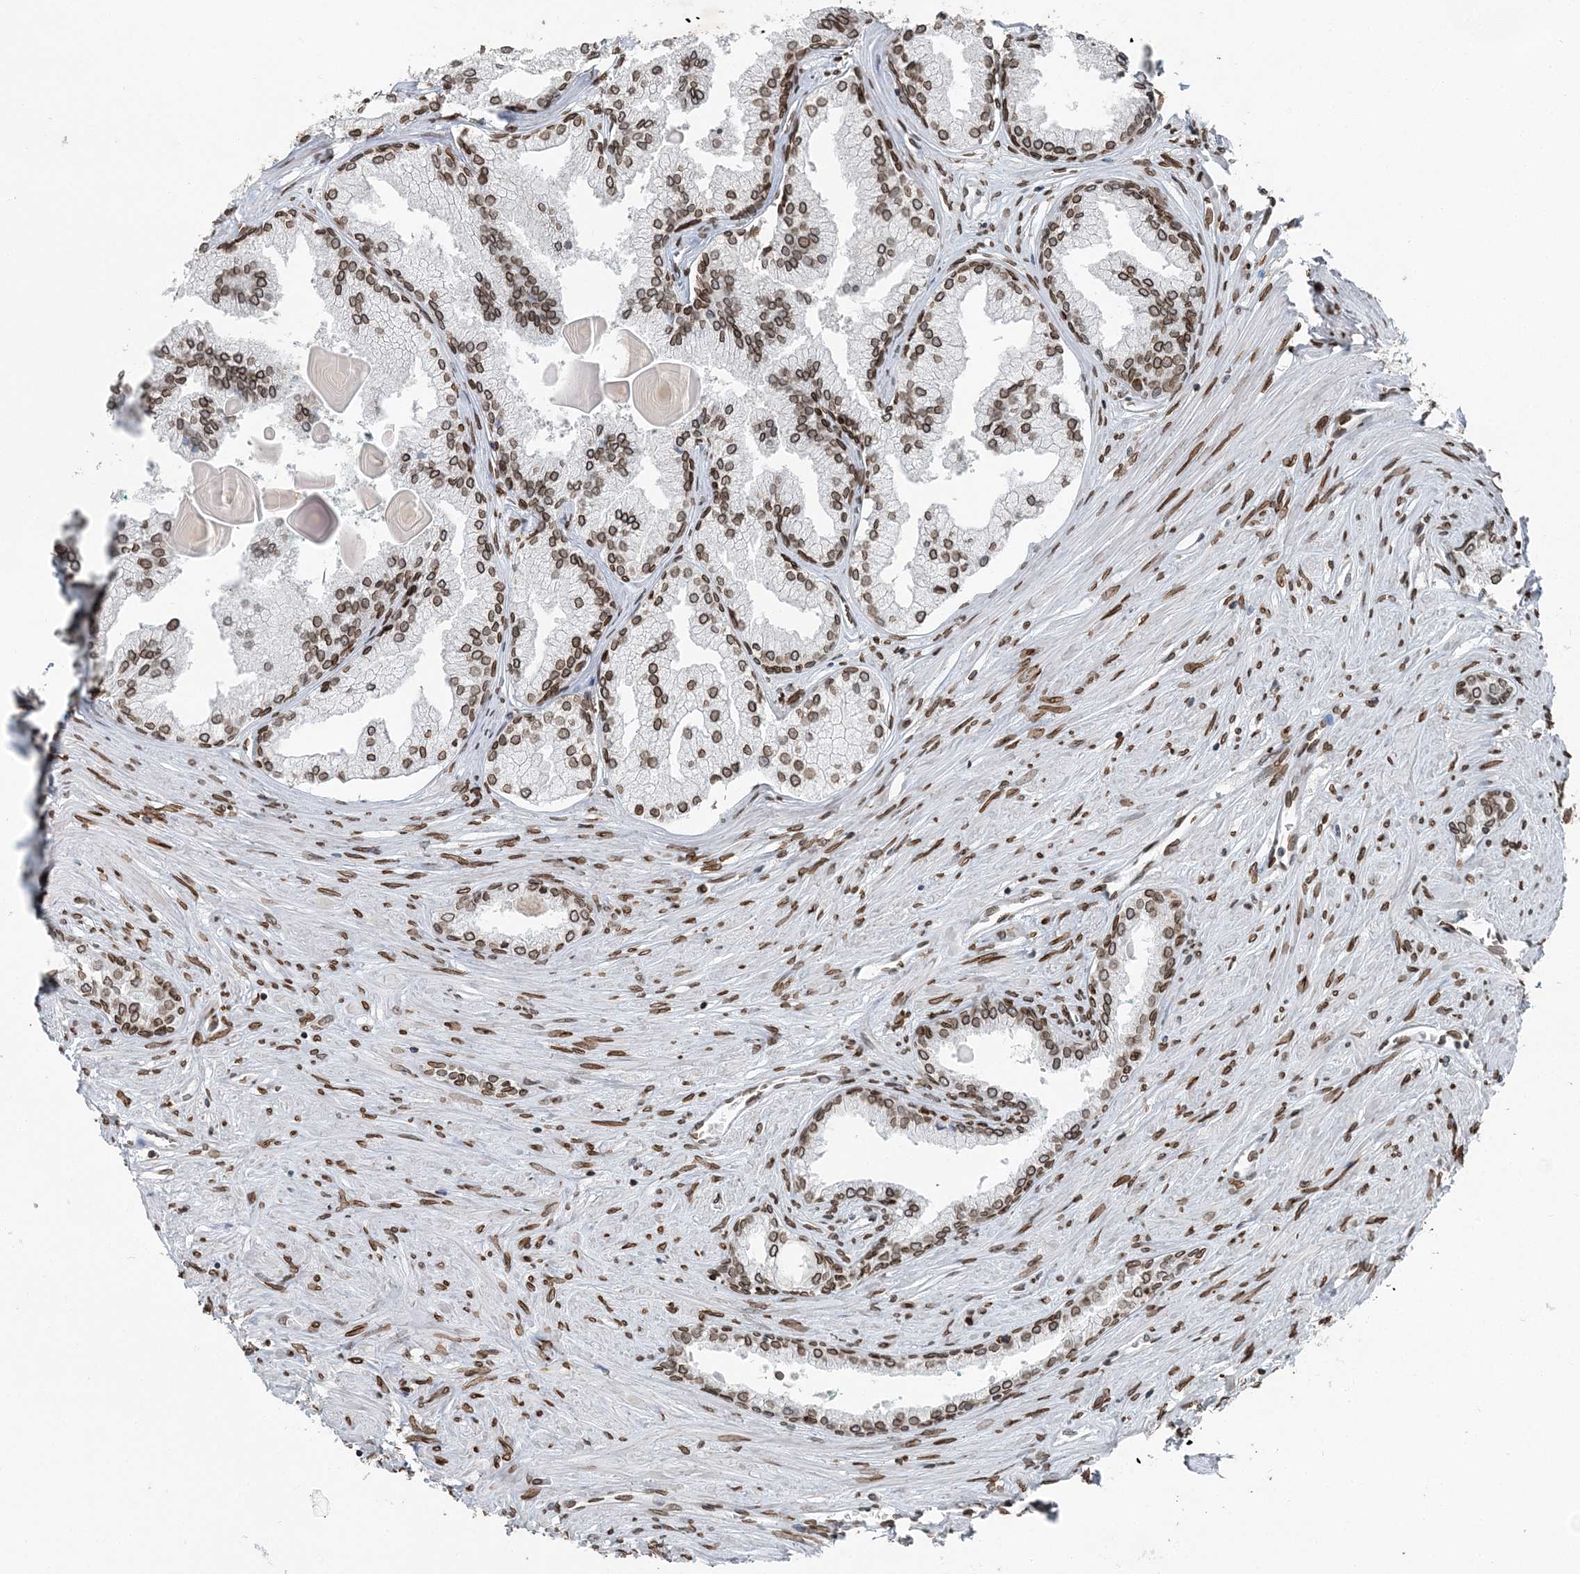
{"staining": {"intensity": "moderate", "quantity": ">75%", "location": "cytoplasmic/membranous,nuclear"}, "tissue": "prostate cancer", "cell_type": "Tumor cells", "image_type": "cancer", "snomed": [{"axis": "morphology", "description": "Adenocarcinoma, High grade"}, {"axis": "topography", "description": "Prostate"}], "caption": "High-grade adenocarcinoma (prostate) stained for a protein (brown) reveals moderate cytoplasmic/membranous and nuclear positive staining in approximately >75% of tumor cells.", "gene": "GJD4", "patient": {"sex": "male", "age": 68}}